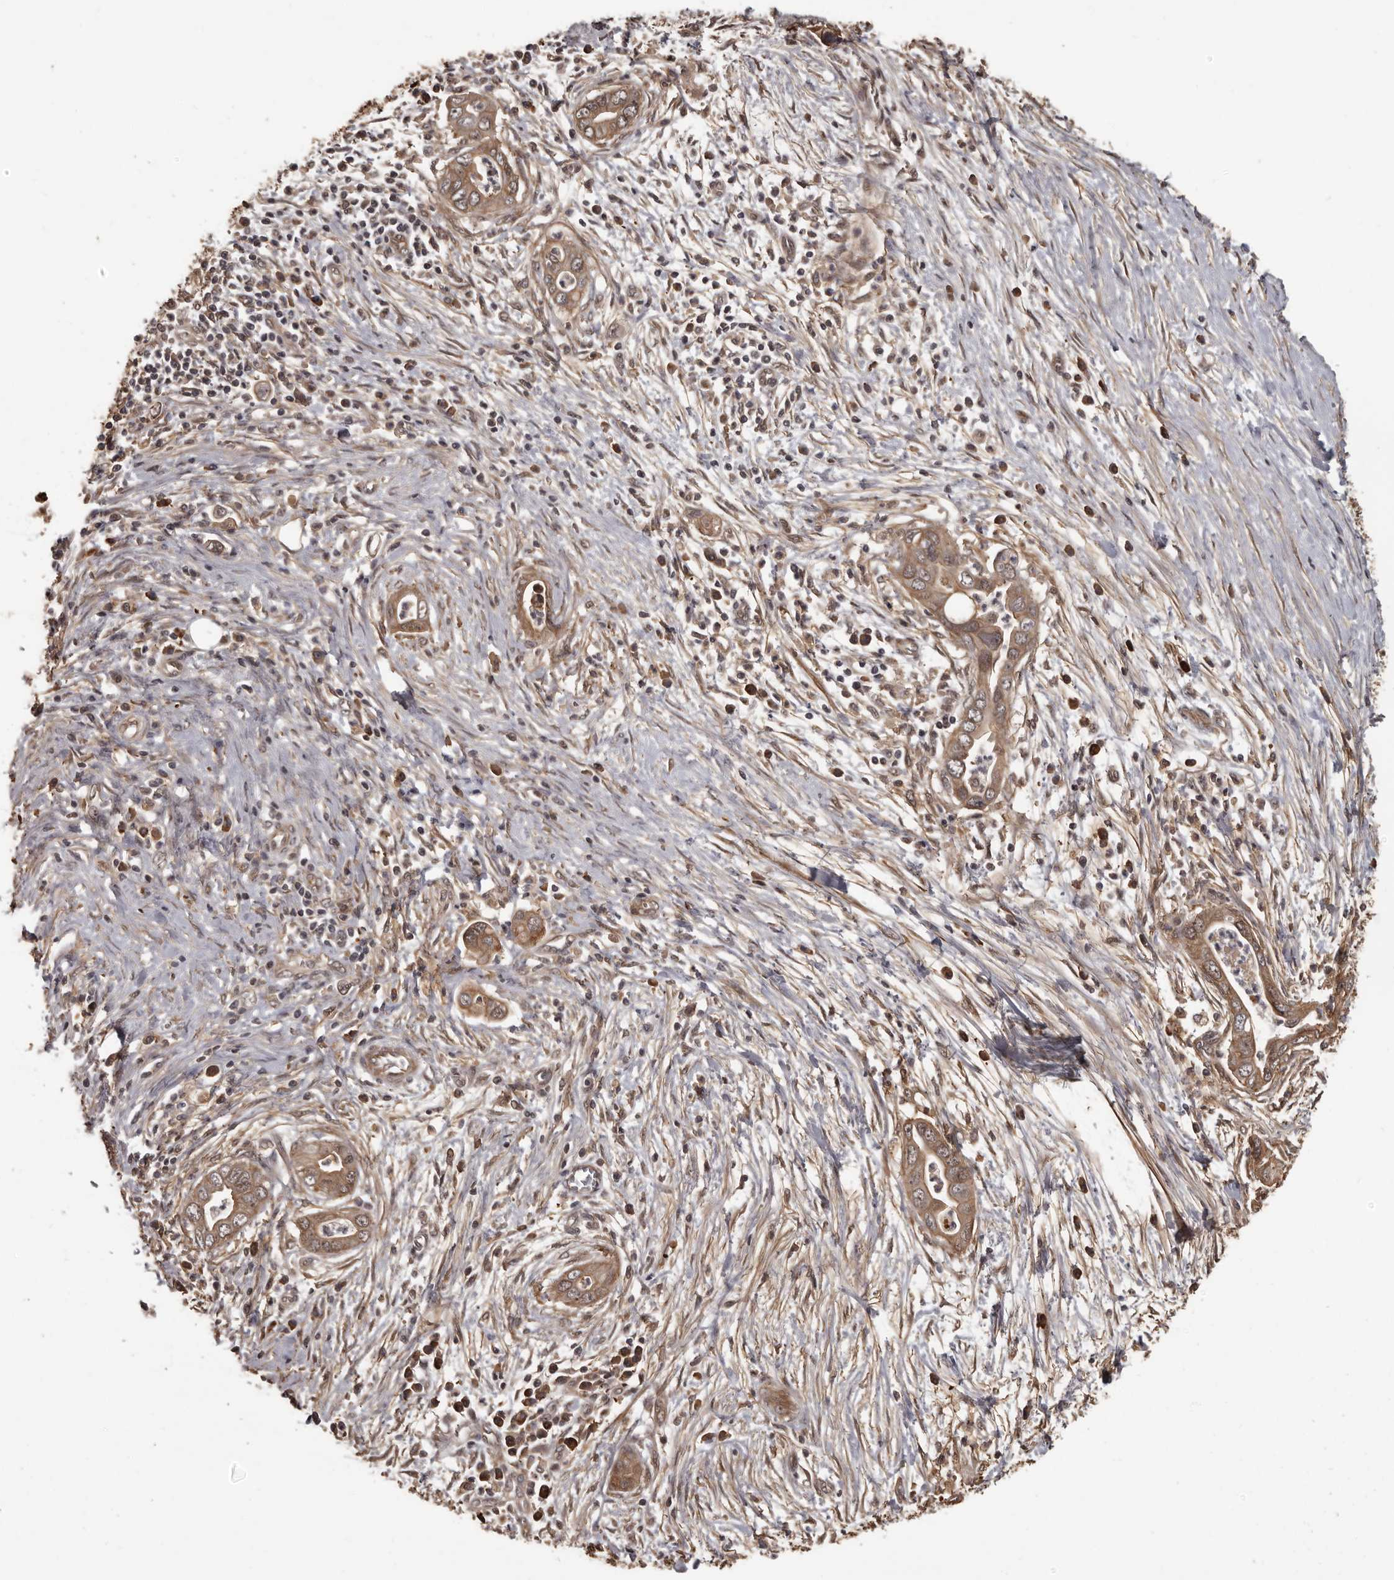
{"staining": {"intensity": "moderate", "quantity": ">75%", "location": "cytoplasmic/membranous"}, "tissue": "pancreatic cancer", "cell_type": "Tumor cells", "image_type": "cancer", "snomed": [{"axis": "morphology", "description": "Adenocarcinoma, NOS"}, {"axis": "topography", "description": "Pancreas"}], "caption": "Protein analysis of pancreatic adenocarcinoma tissue demonstrates moderate cytoplasmic/membranous staining in approximately >75% of tumor cells.", "gene": "SLITRK6", "patient": {"sex": "male", "age": 75}}